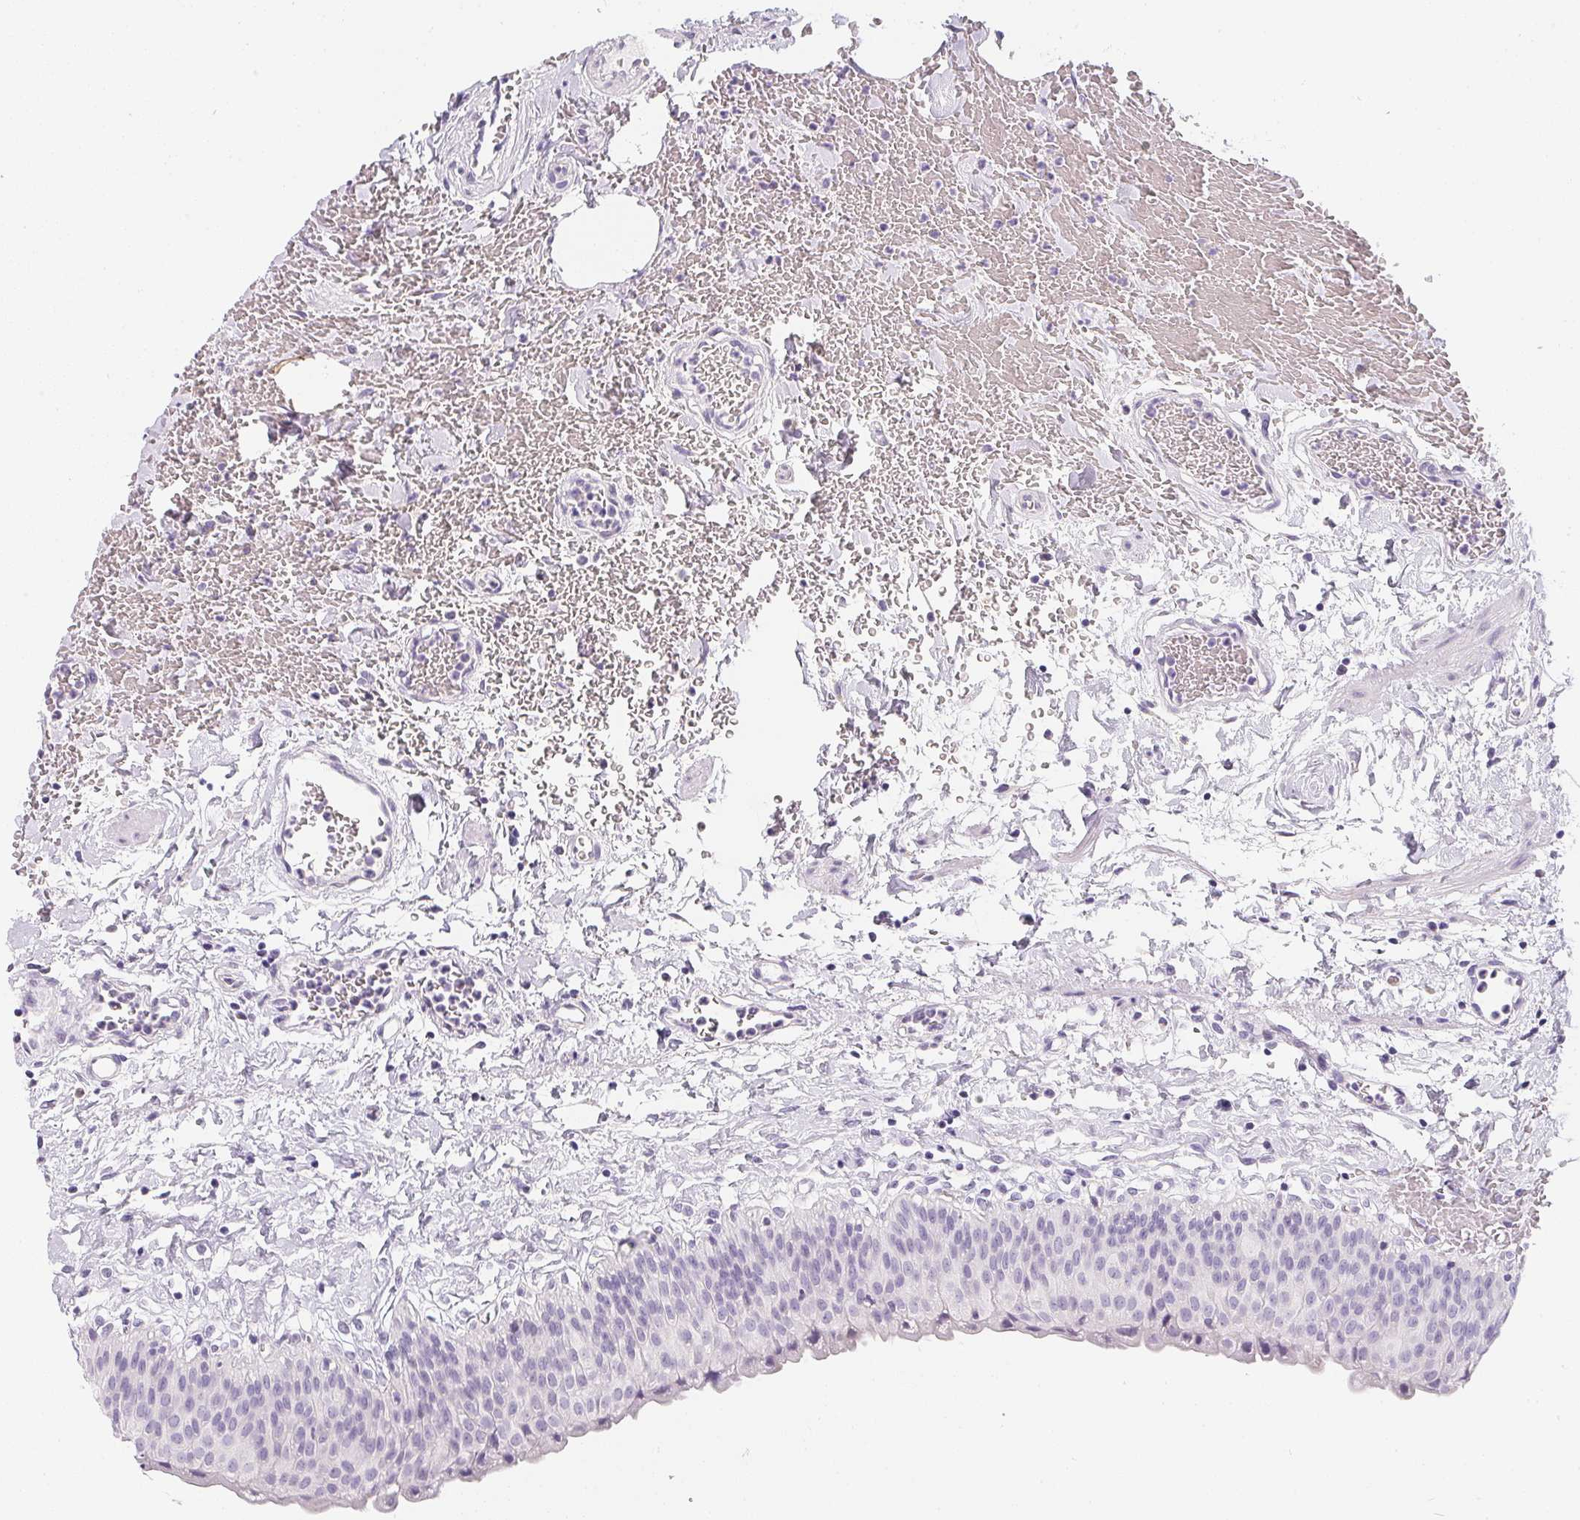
{"staining": {"intensity": "moderate", "quantity": "<25%", "location": "cytoplasmic/membranous"}, "tissue": "urinary bladder", "cell_type": "Urothelial cells", "image_type": "normal", "snomed": [{"axis": "morphology", "description": "Normal tissue, NOS"}, {"axis": "topography", "description": "Urinary bladder"}], "caption": "Immunohistochemical staining of unremarkable urinary bladder demonstrates low levels of moderate cytoplasmic/membranous staining in approximately <25% of urothelial cells. The staining is performed using DAB brown chromogen to label protein expression. The nuclei are counter-stained blue using hematoxylin.", "gene": "MAP1A", "patient": {"sex": "male", "age": 55}}